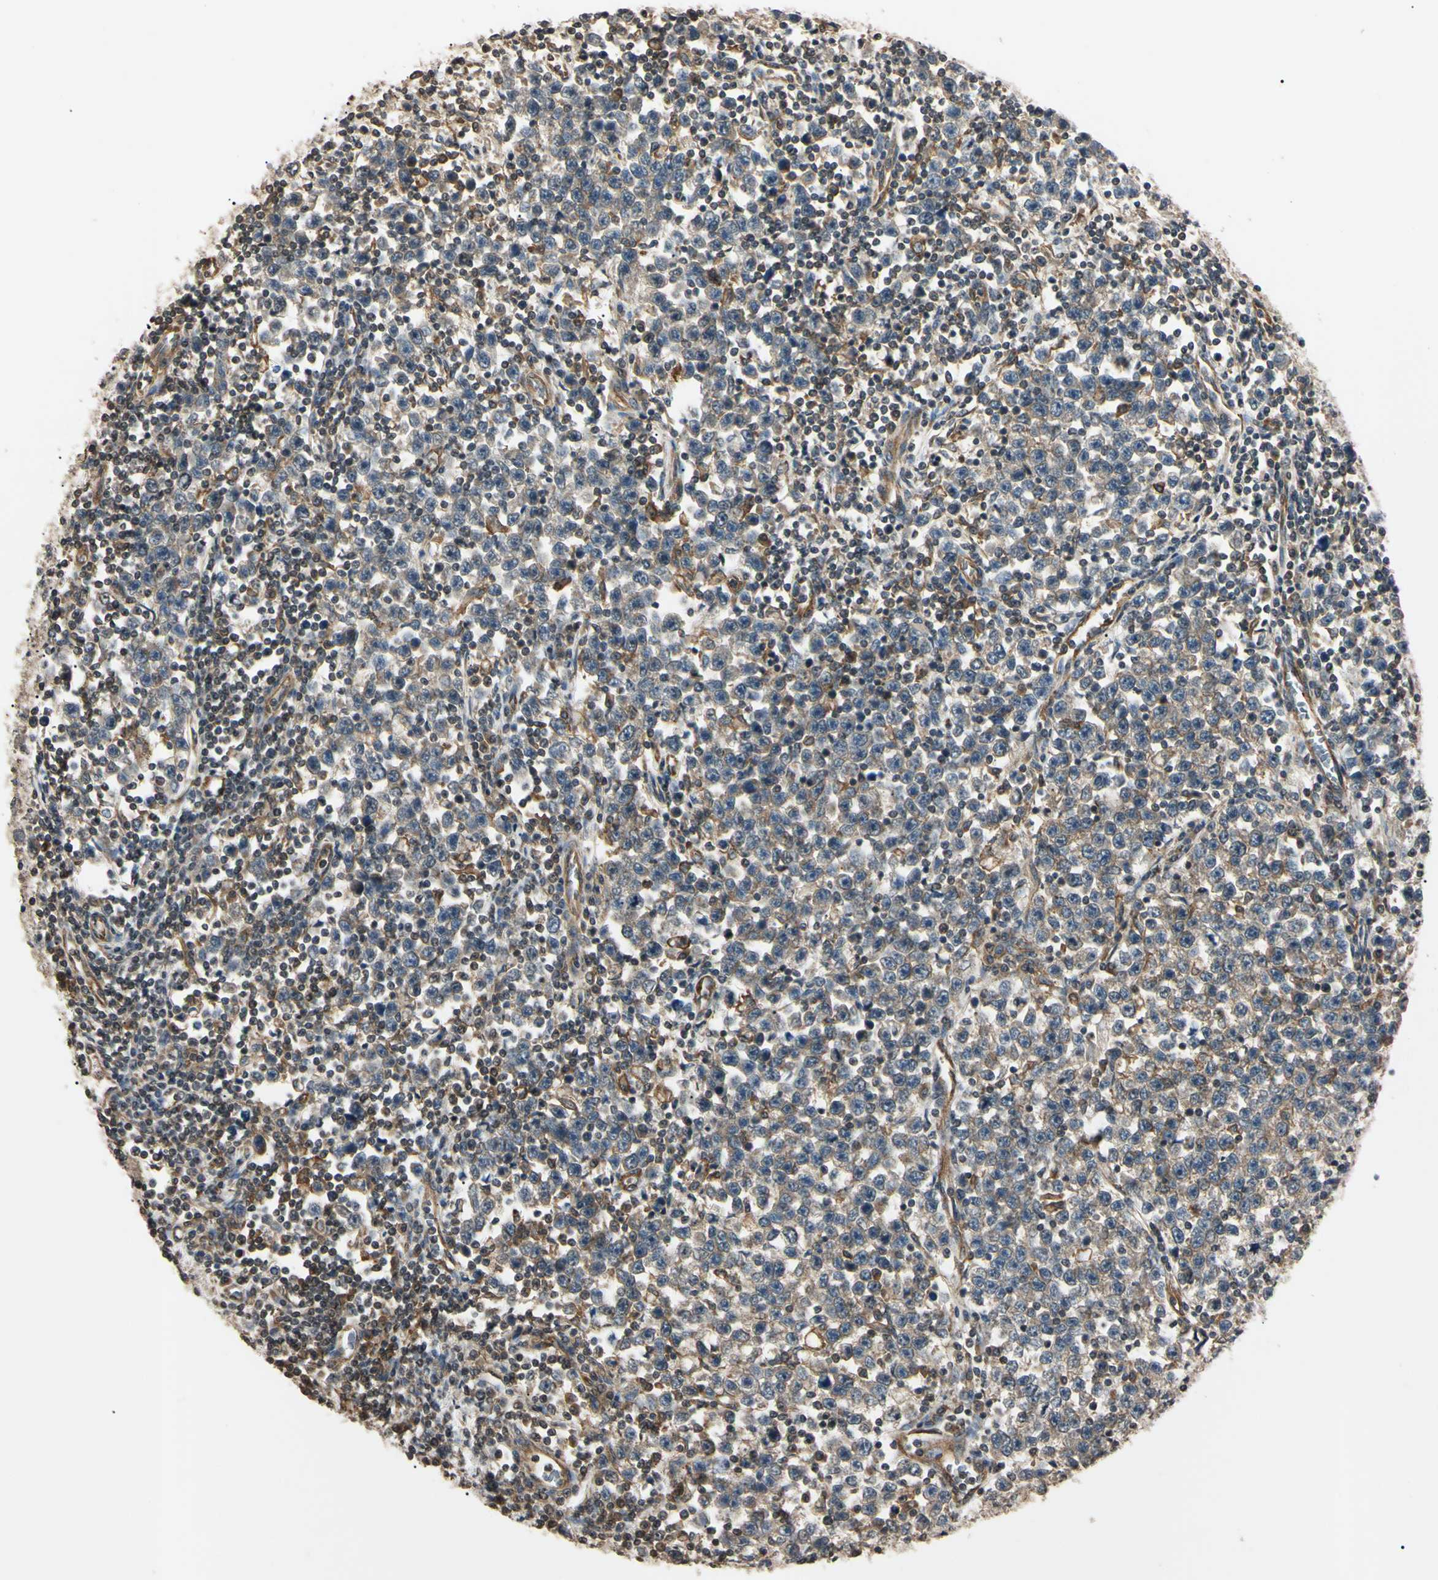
{"staining": {"intensity": "weak", "quantity": "<25%", "location": "cytoplasmic/membranous"}, "tissue": "testis cancer", "cell_type": "Tumor cells", "image_type": "cancer", "snomed": [{"axis": "morphology", "description": "Seminoma, NOS"}, {"axis": "topography", "description": "Testis"}], "caption": "Immunohistochemistry of testis cancer shows no positivity in tumor cells. (DAB immunohistochemistry, high magnification).", "gene": "EPN1", "patient": {"sex": "male", "age": 43}}